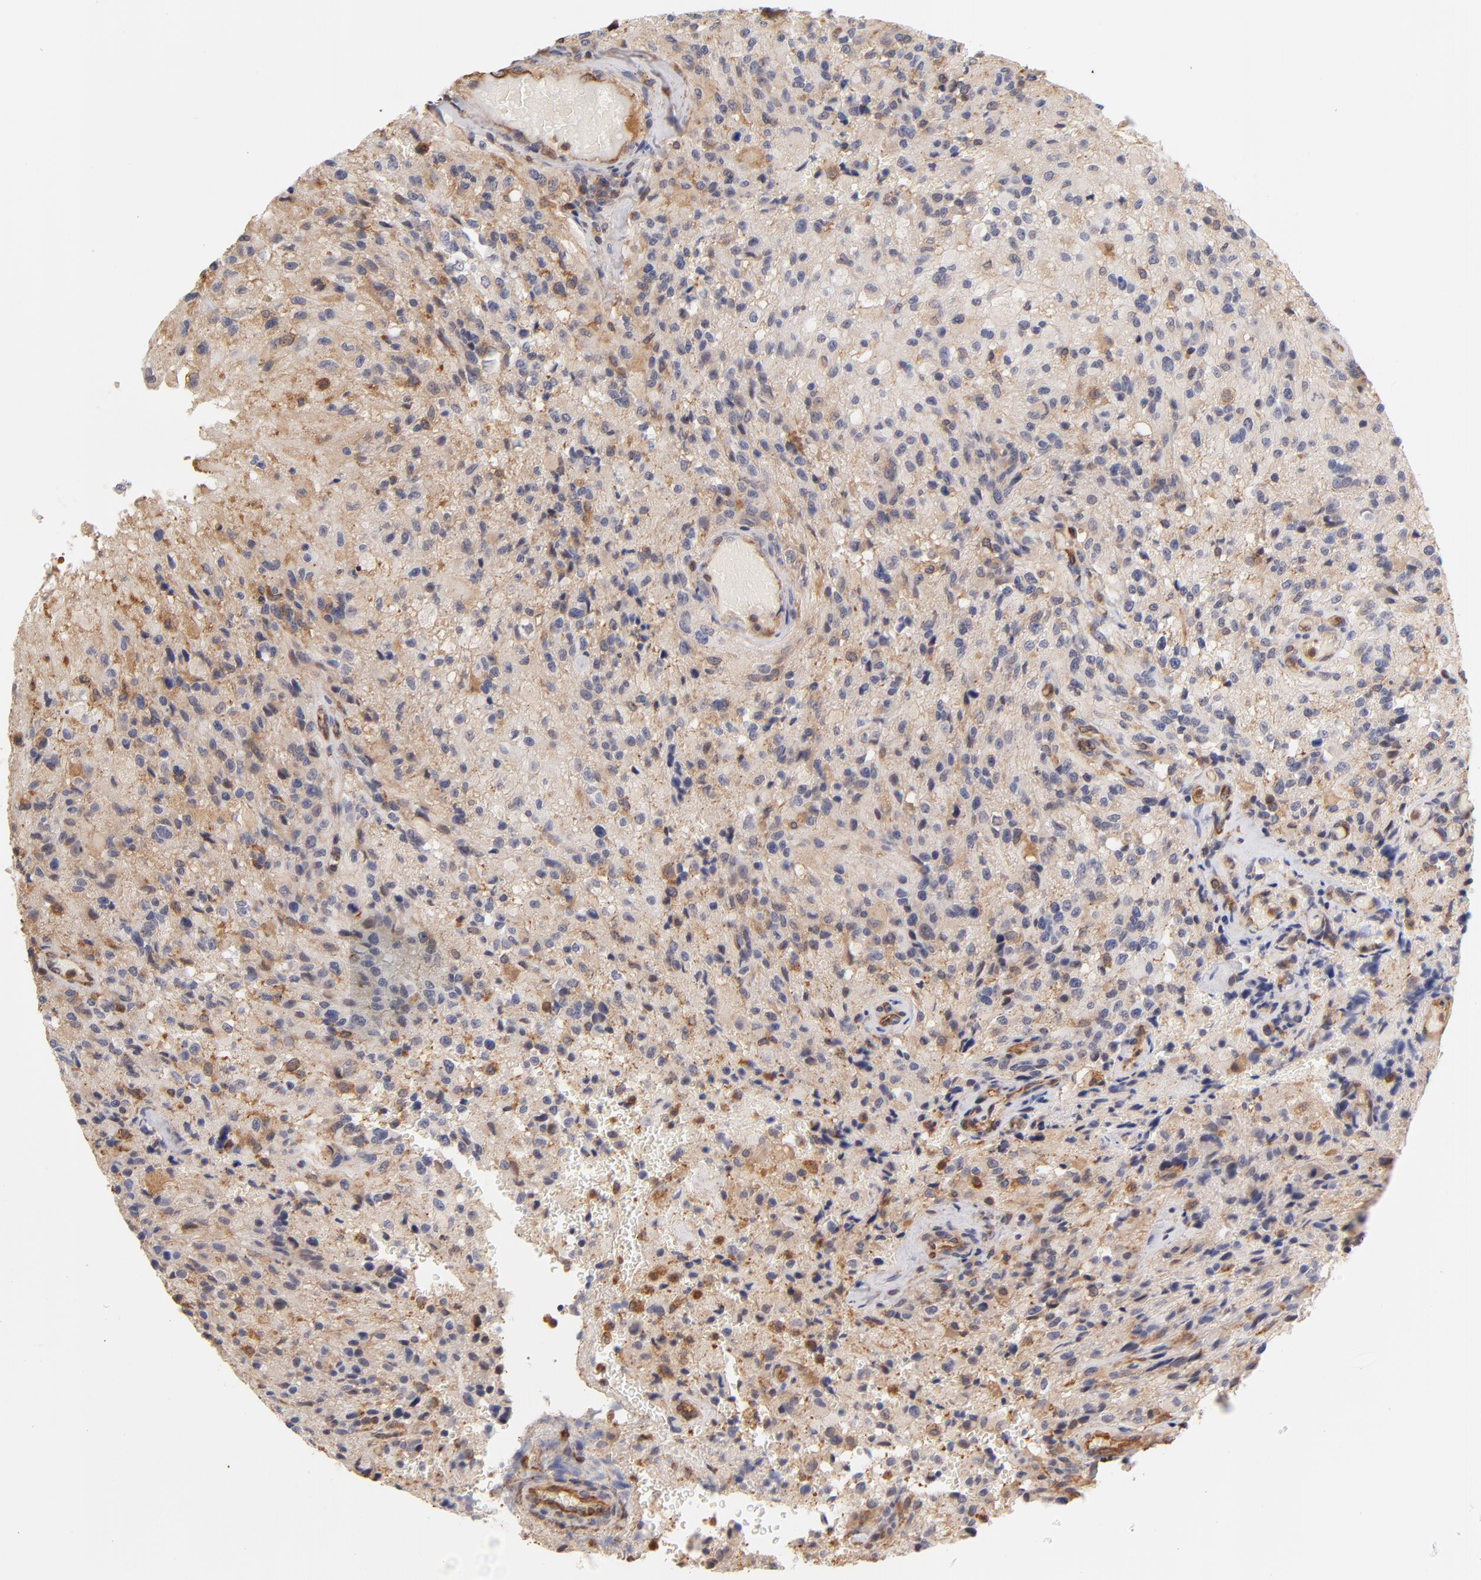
{"staining": {"intensity": "weak", "quantity": "25%-75%", "location": "cytoplasmic/membranous"}, "tissue": "glioma", "cell_type": "Tumor cells", "image_type": "cancer", "snomed": [{"axis": "morphology", "description": "Normal tissue, NOS"}, {"axis": "morphology", "description": "Glioma, malignant, High grade"}, {"axis": "topography", "description": "Cerebral cortex"}], "caption": "Immunohistochemistry (IHC) of glioma demonstrates low levels of weak cytoplasmic/membranous positivity in about 25%-75% of tumor cells. Using DAB (3,3'-diaminobenzidine) (brown) and hematoxylin (blue) stains, captured at high magnification using brightfield microscopy.", "gene": "FCMR", "patient": {"sex": "male", "age": 56}}